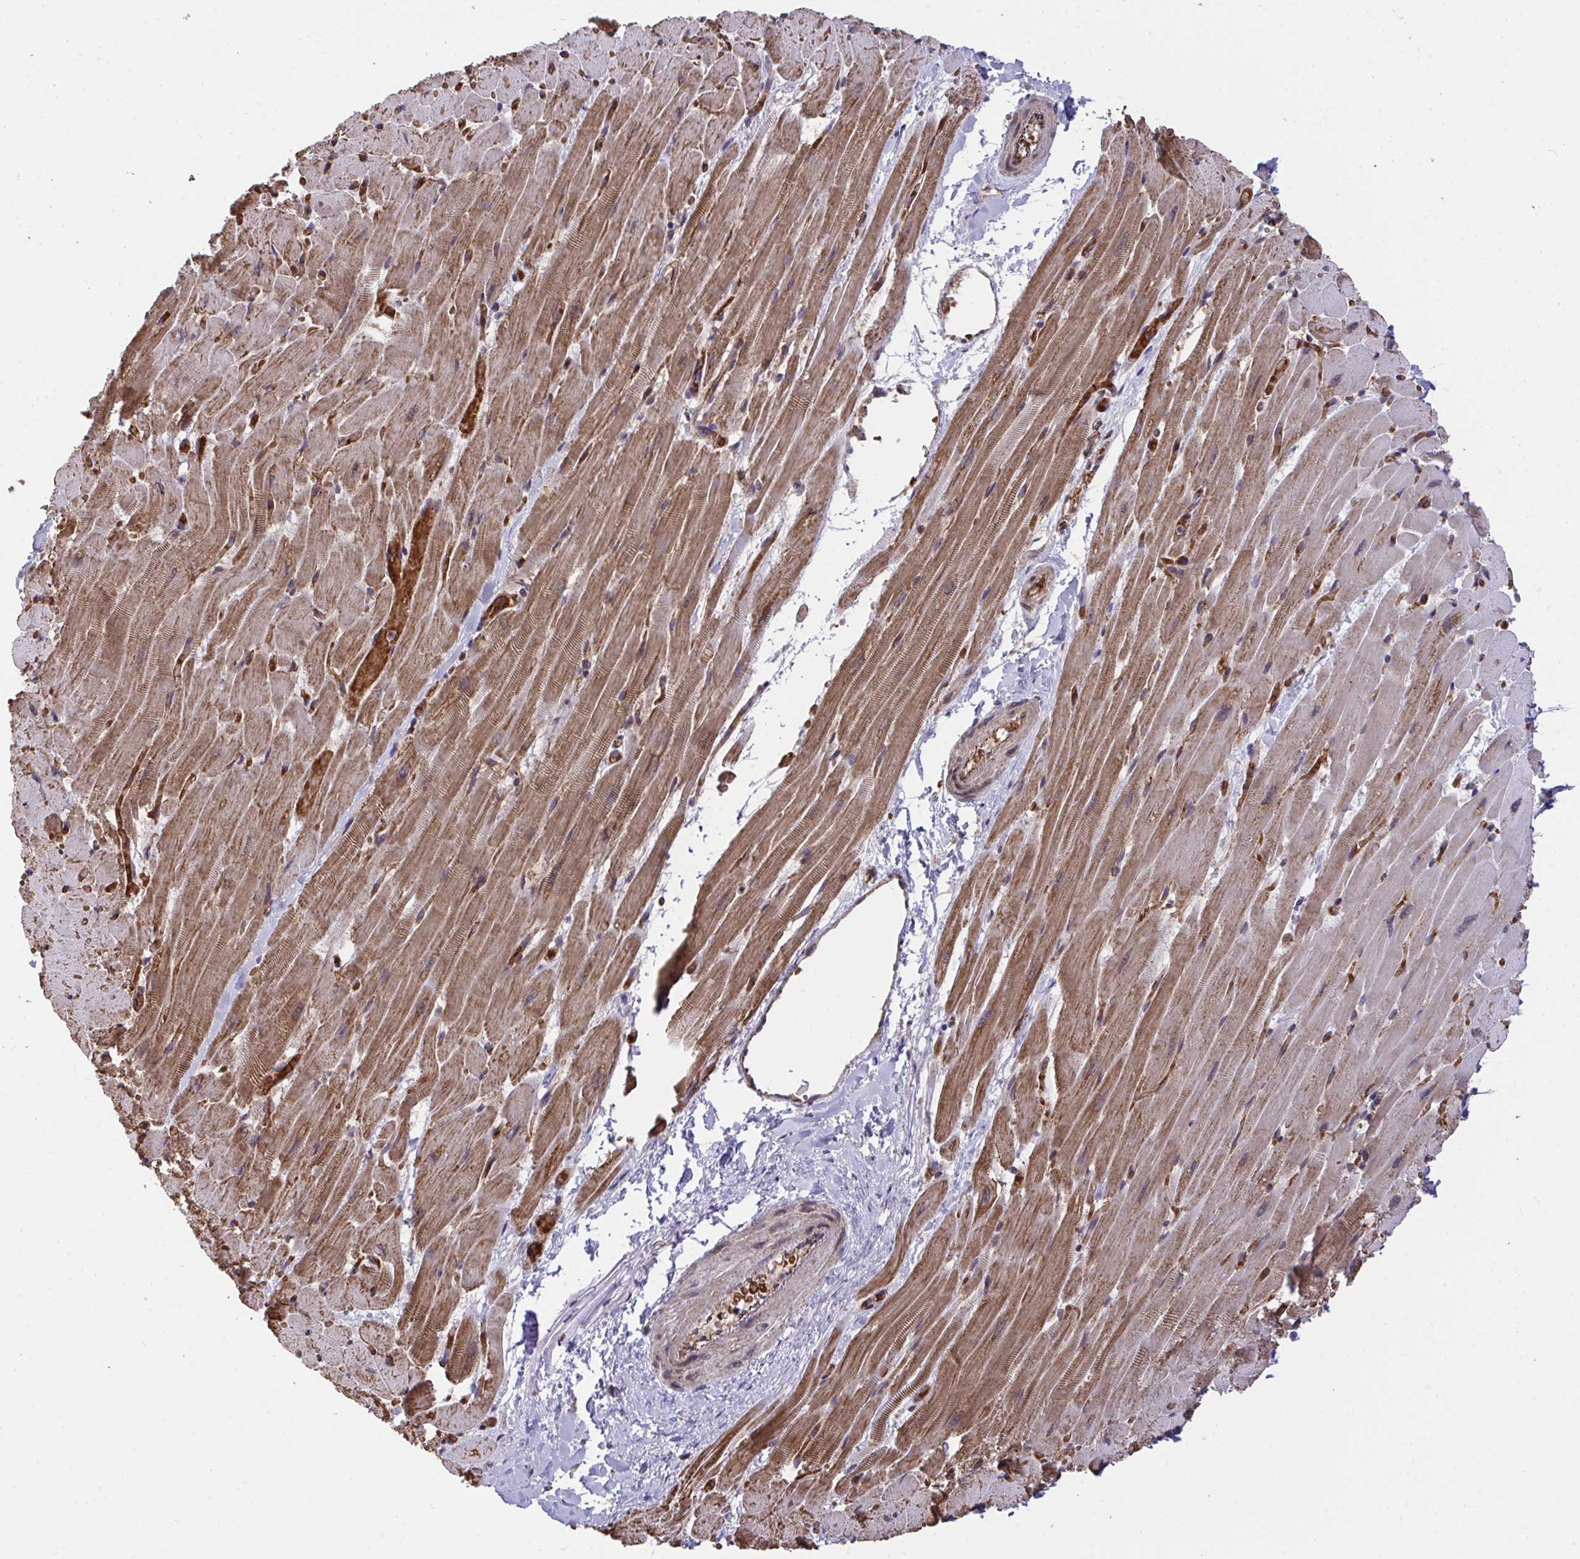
{"staining": {"intensity": "moderate", "quantity": ">75%", "location": "cytoplasmic/membranous"}, "tissue": "heart muscle", "cell_type": "Cardiomyocytes", "image_type": "normal", "snomed": [{"axis": "morphology", "description": "Normal tissue, NOS"}, {"axis": "topography", "description": "Heart"}], "caption": "Immunohistochemical staining of benign heart muscle demonstrates >75% levels of moderate cytoplasmic/membranous protein staining in approximately >75% of cardiomyocytes.", "gene": "PPP1CA", "patient": {"sex": "male", "age": 37}}